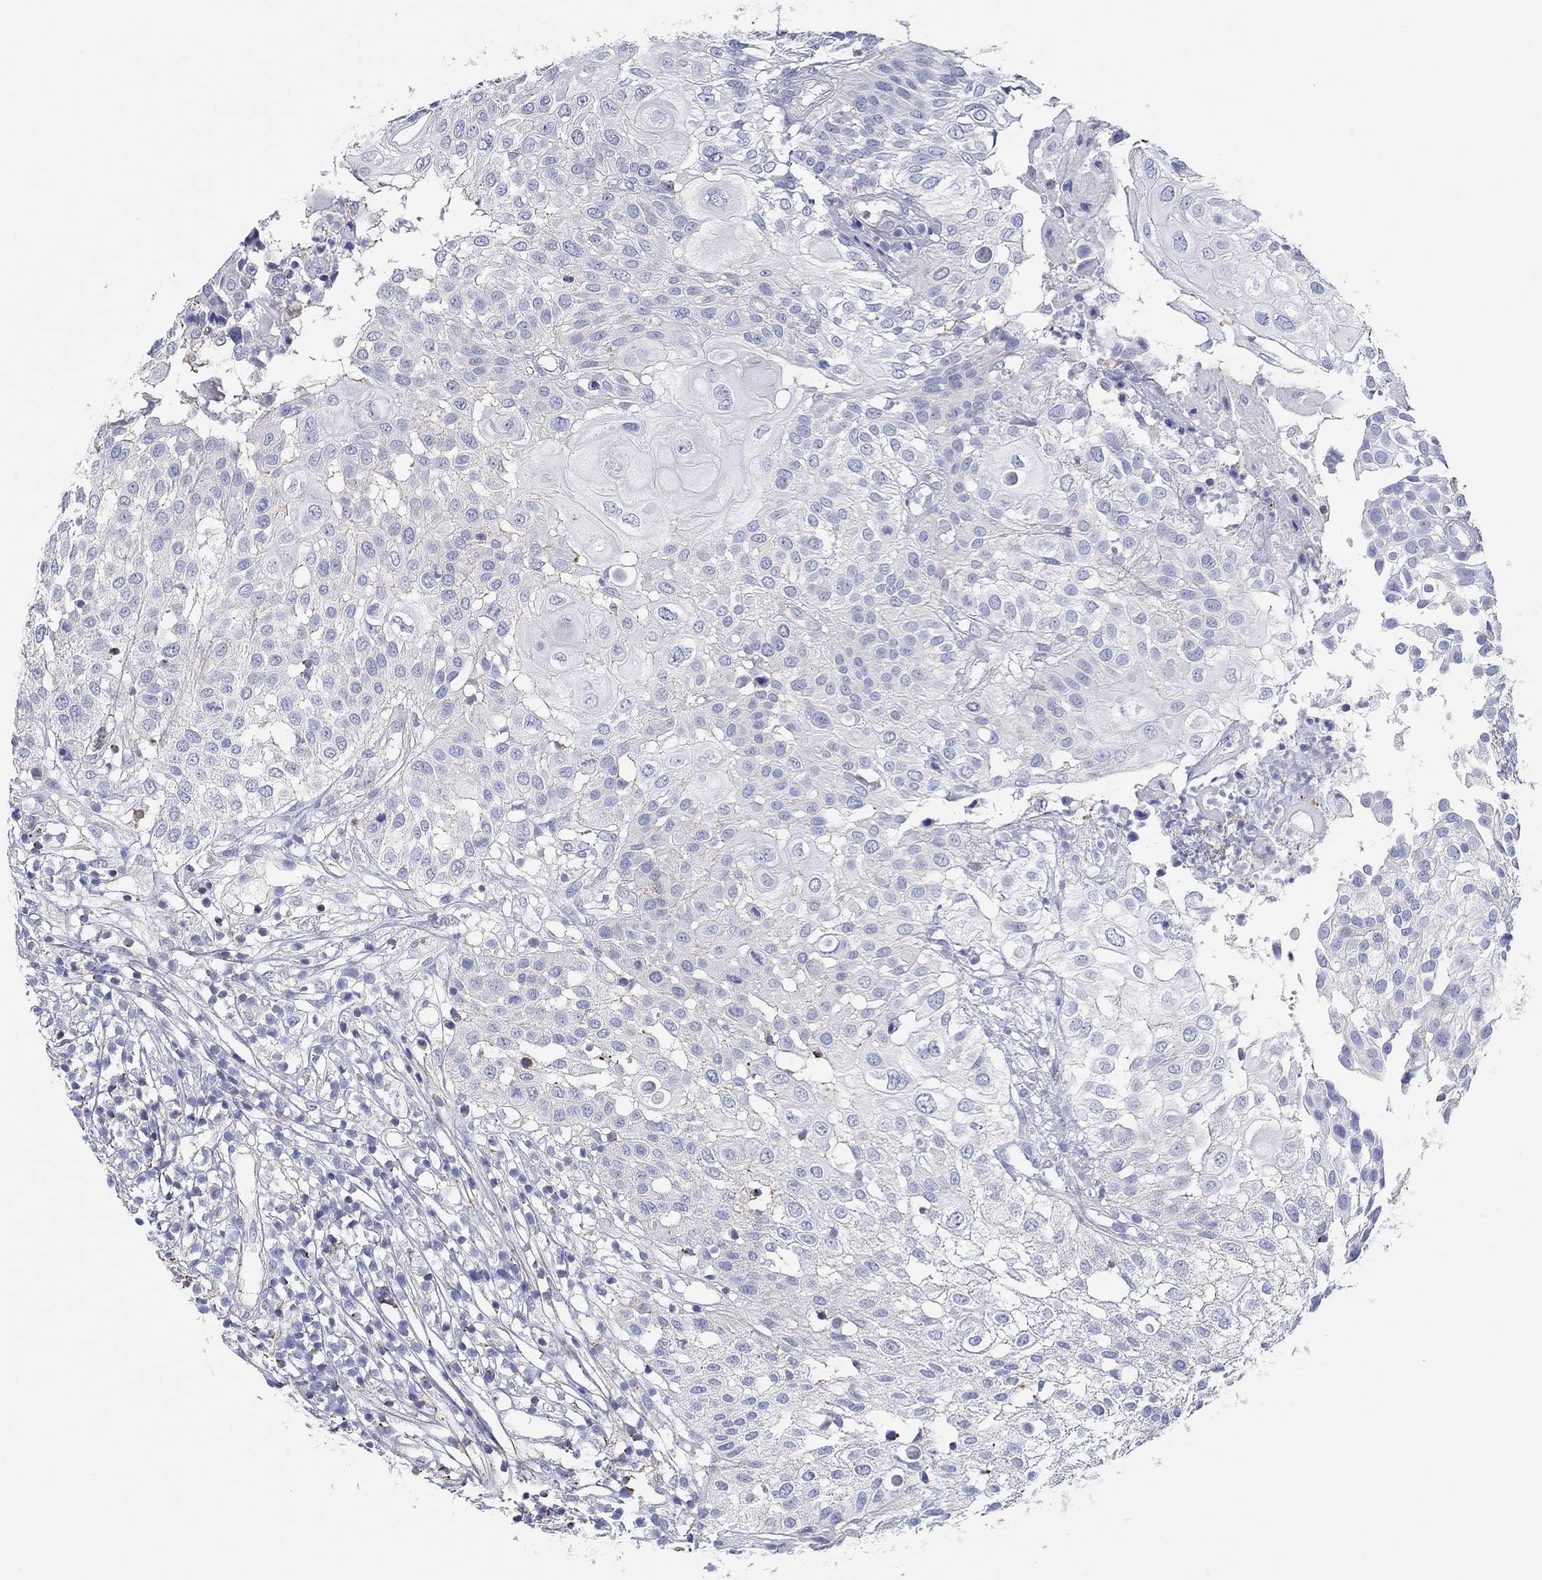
{"staining": {"intensity": "negative", "quantity": "none", "location": "none"}, "tissue": "urothelial cancer", "cell_type": "Tumor cells", "image_type": "cancer", "snomed": [{"axis": "morphology", "description": "Urothelial carcinoma, High grade"}, {"axis": "topography", "description": "Urinary bladder"}], "caption": "IHC image of urothelial cancer stained for a protein (brown), which demonstrates no staining in tumor cells.", "gene": "PPIL6", "patient": {"sex": "female", "age": 79}}